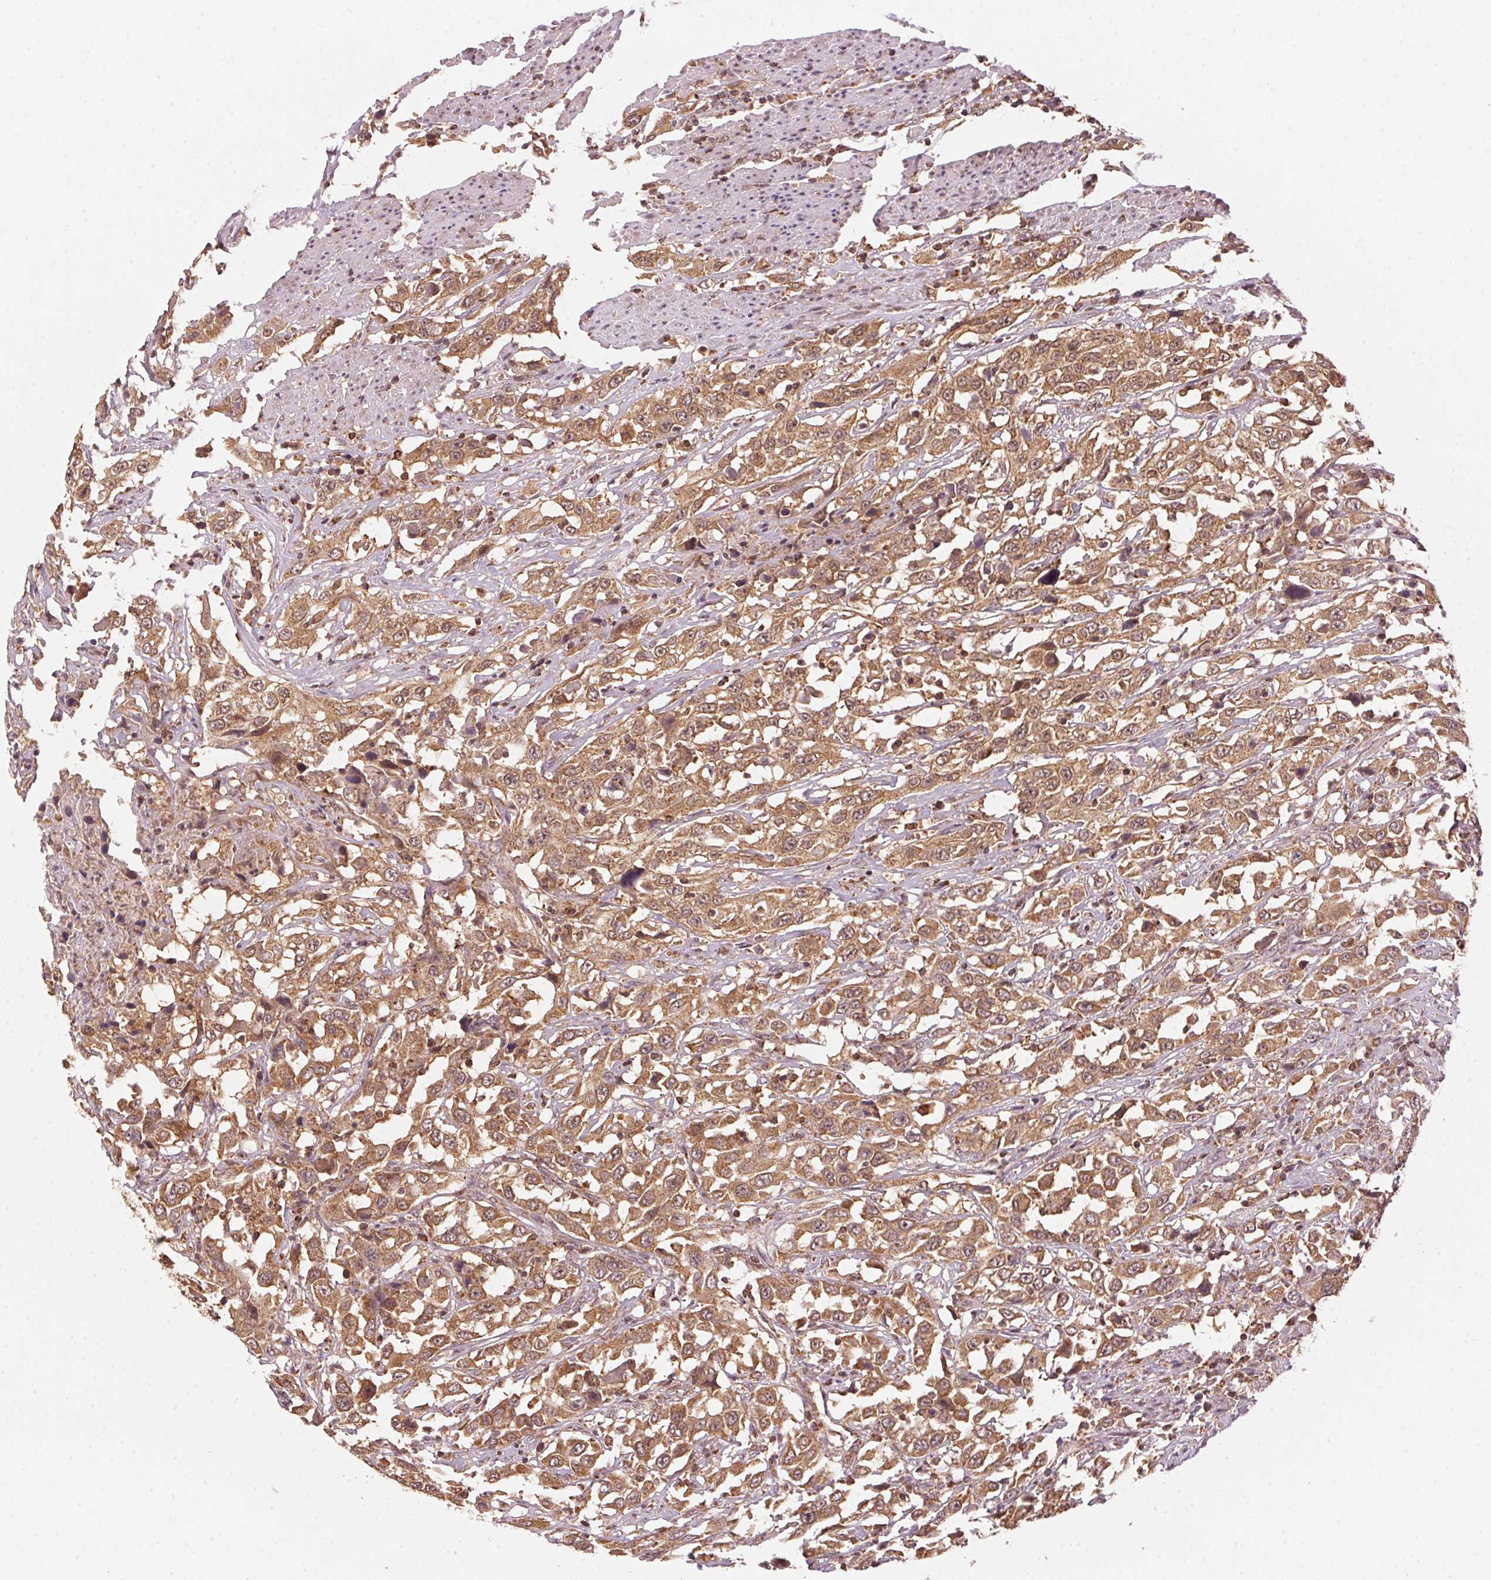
{"staining": {"intensity": "moderate", "quantity": ">75%", "location": "cytoplasmic/membranous"}, "tissue": "urothelial cancer", "cell_type": "Tumor cells", "image_type": "cancer", "snomed": [{"axis": "morphology", "description": "Urothelial carcinoma, High grade"}, {"axis": "topography", "description": "Urinary bladder"}], "caption": "Immunohistochemistry (DAB (3,3'-diaminobenzidine)) staining of human urothelial cancer demonstrates moderate cytoplasmic/membranous protein staining in about >75% of tumor cells.", "gene": "ARHGAP6", "patient": {"sex": "male", "age": 61}}